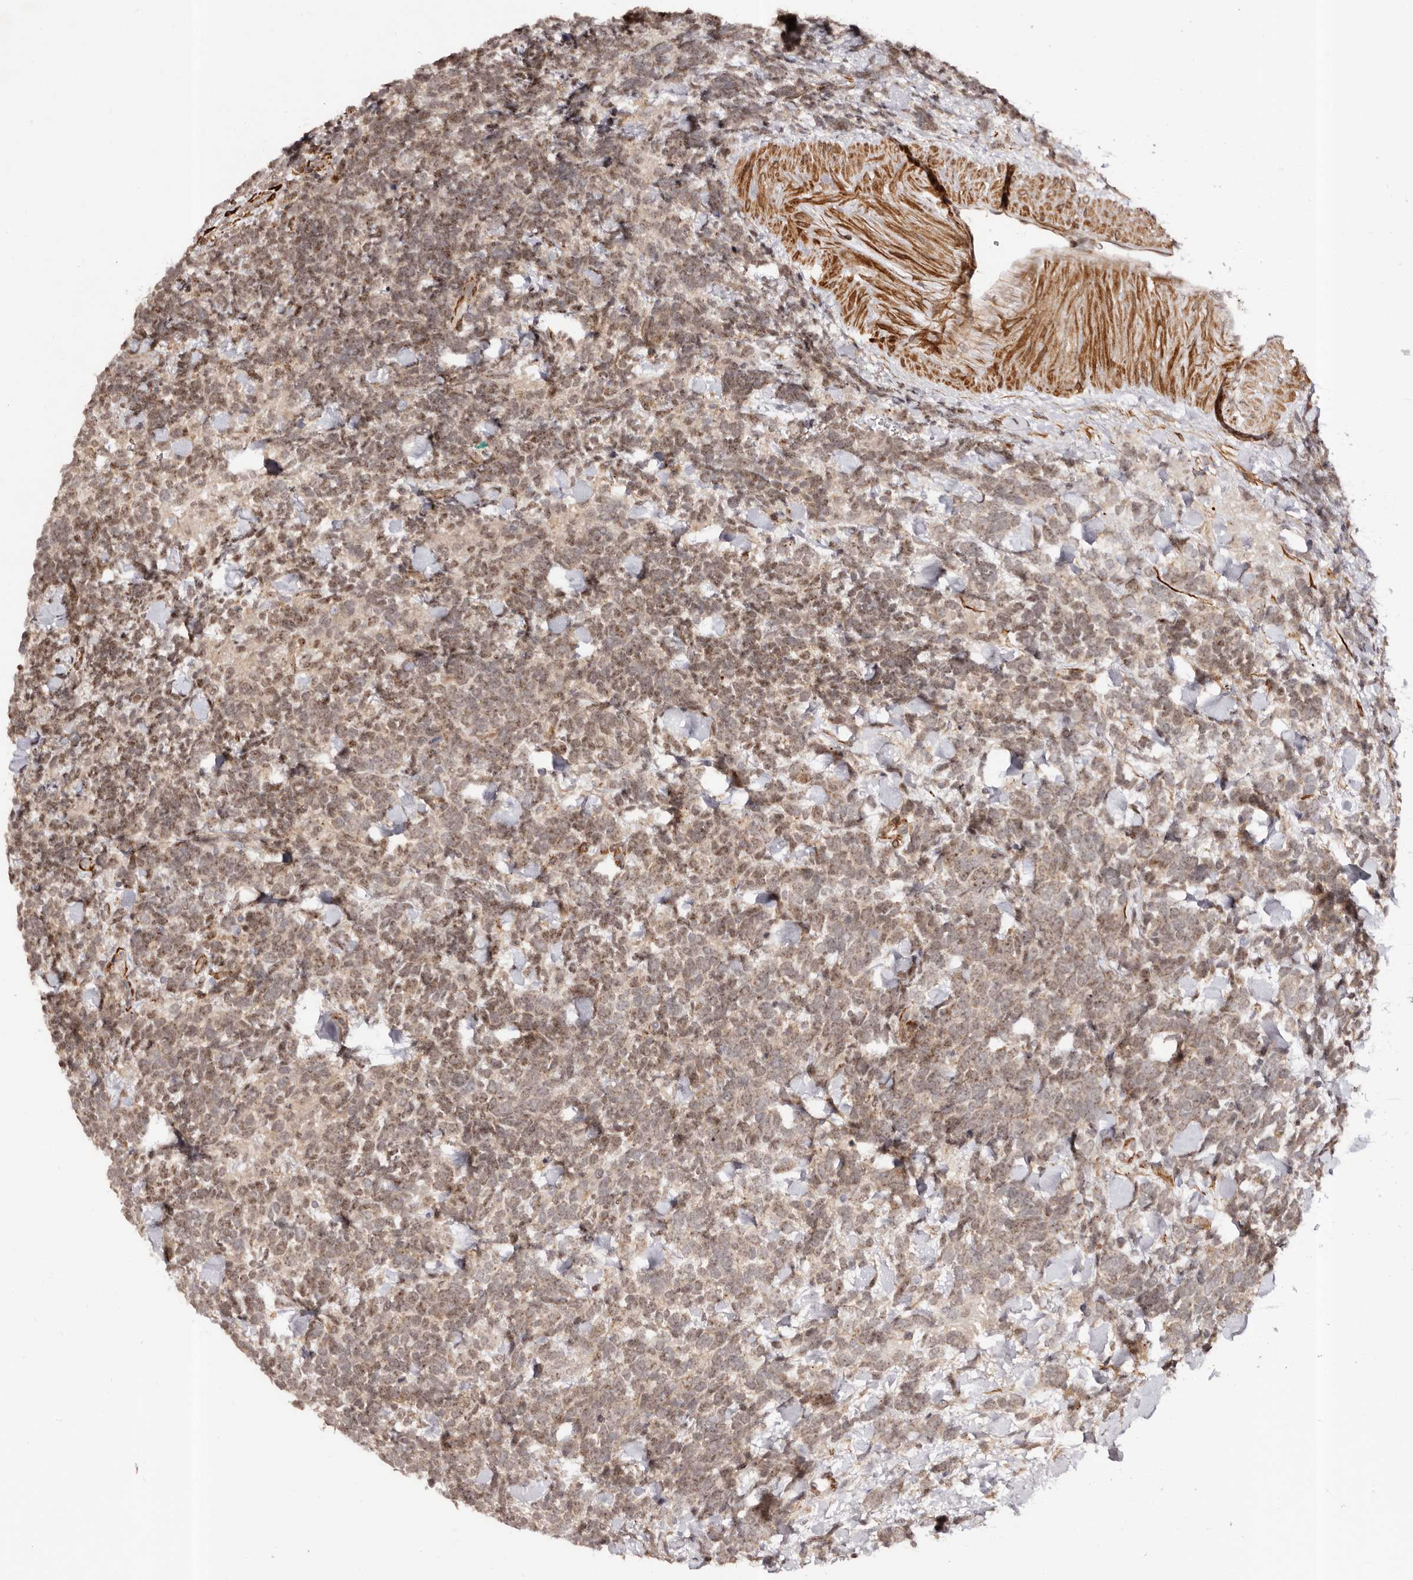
{"staining": {"intensity": "moderate", "quantity": ">75%", "location": "nuclear"}, "tissue": "urothelial cancer", "cell_type": "Tumor cells", "image_type": "cancer", "snomed": [{"axis": "morphology", "description": "Urothelial carcinoma, High grade"}, {"axis": "topography", "description": "Urinary bladder"}], "caption": "Urothelial carcinoma (high-grade) stained for a protein demonstrates moderate nuclear positivity in tumor cells.", "gene": "MICAL2", "patient": {"sex": "female", "age": 82}}